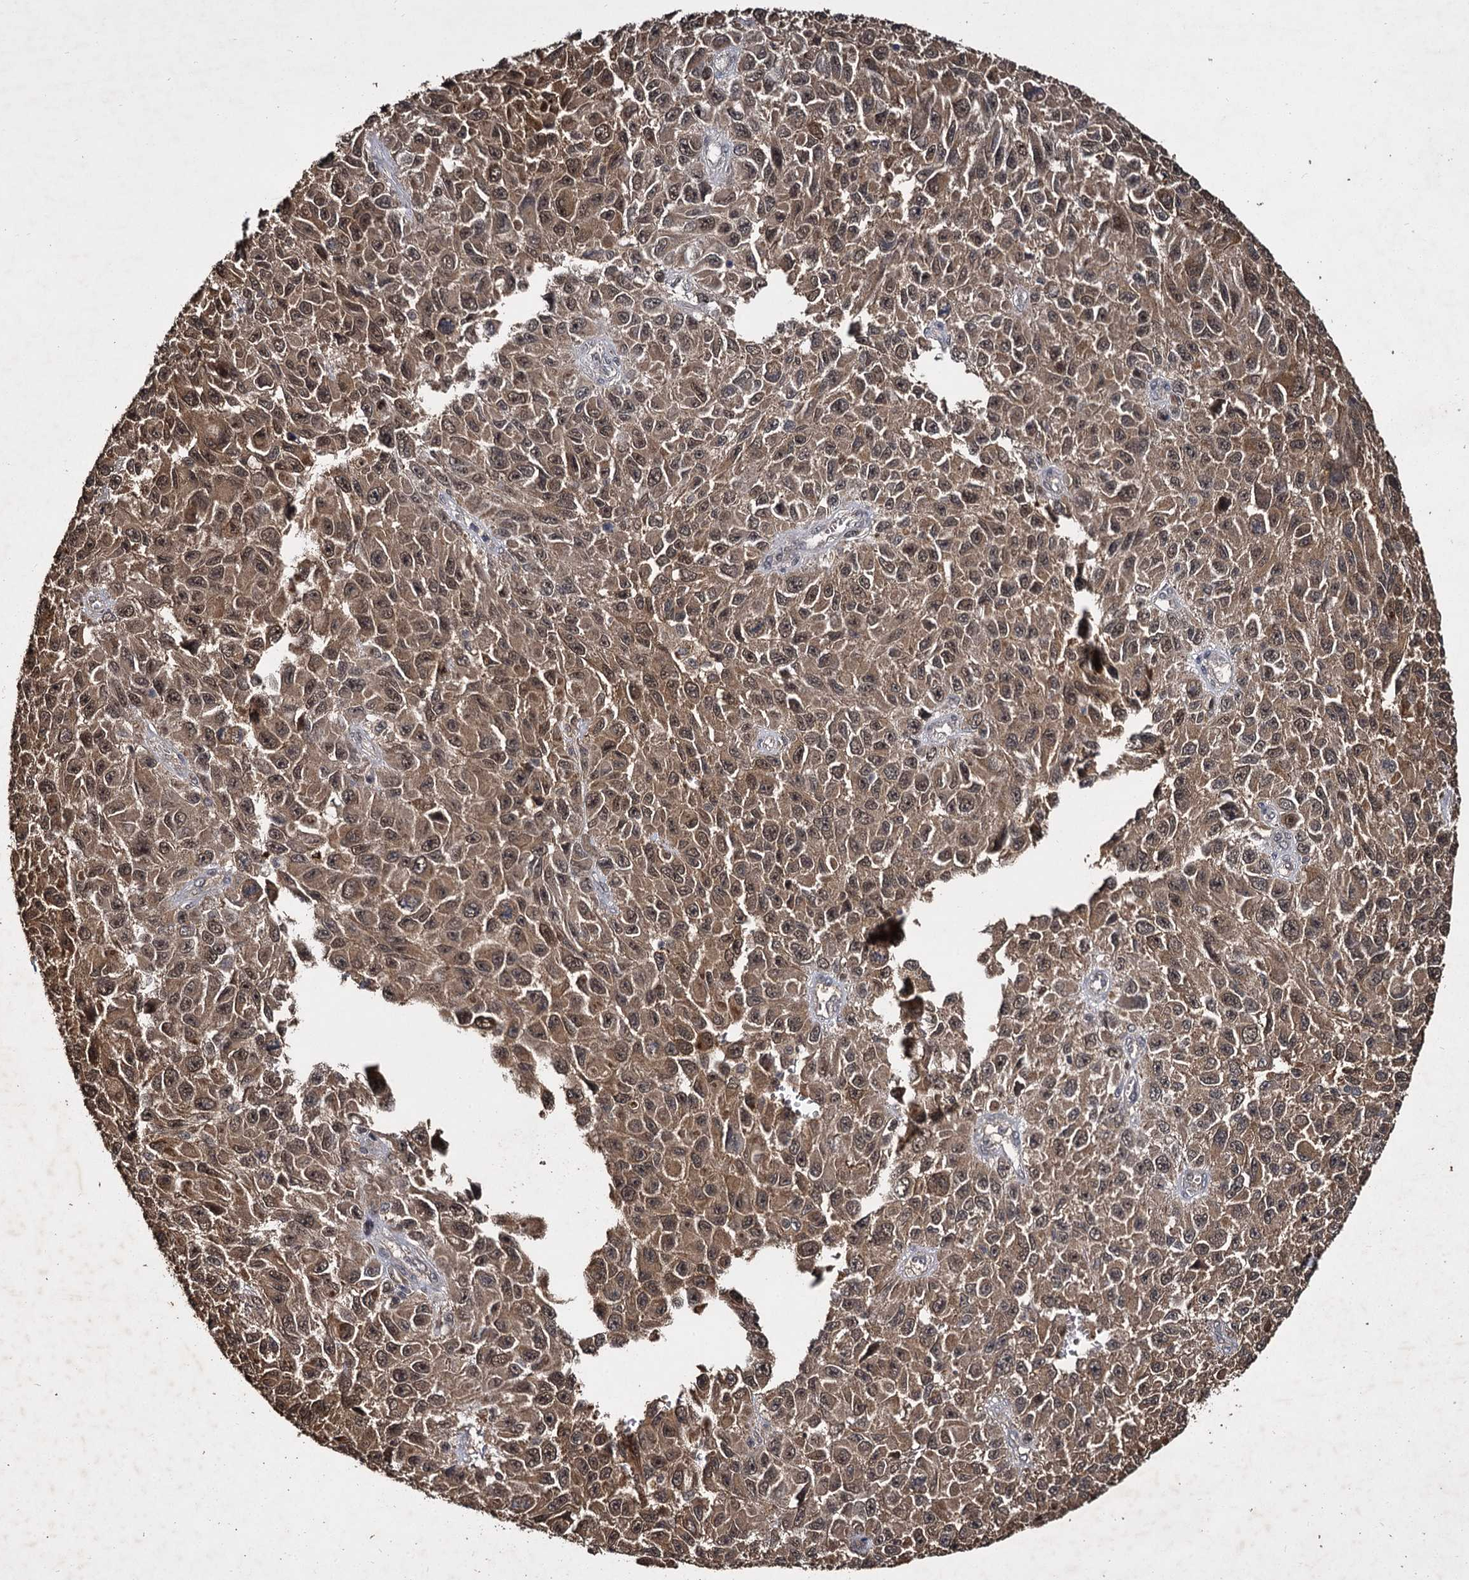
{"staining": {"intensity": "moderate", "quantity": ">75%", "location": "cytoplasmic/membranous,nuclear"}, "tissue": "melanoma", "cell_type": "Tumor cells", "image_type": "cancer", "snomed": [{"axis": "morphology", "description": "Normal tissue, NOS"}, {"axis": "morphology", "description": "Malignant melanoma, NOS"}, {"axis": "topography", "description": "Skin"}], "caption": "Protein staining of malignant melanoma tissue exhibits moderate cytoplasmic/membranous and nuclear staining in approximately >75% of tumor cells.", "gene": "SLC46A3", "patient": {"sex": "female", "age": 96}}